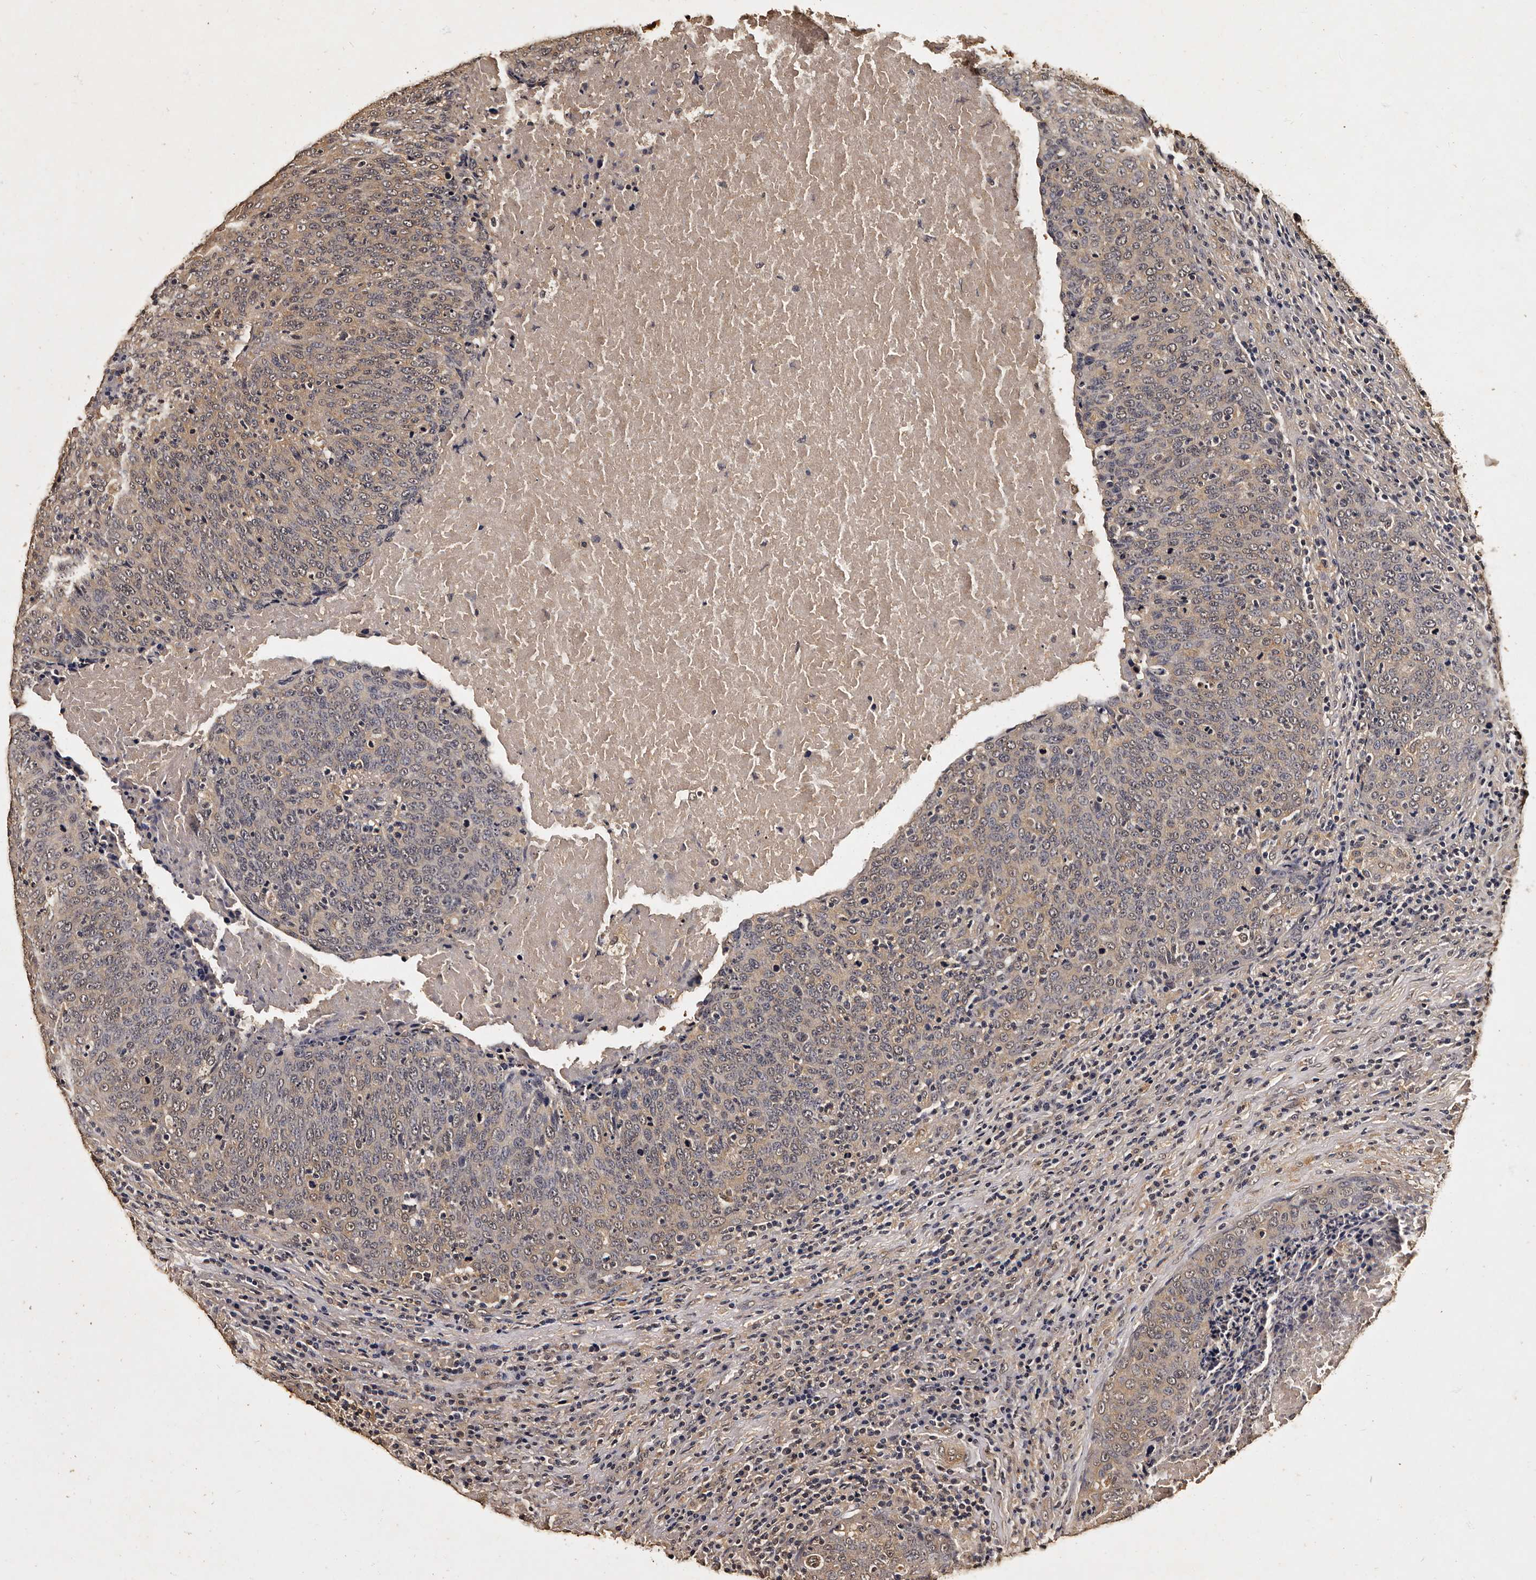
{"staining": {"intensity": "weak", "quantity": "25%-75%", "location": "cytoplasmic/membranous"}, "tissue": "head and neck cancer", "cell_type": "Tumor cells", "image_type": "cancer", "snomed": [{"axis": "morphology", "description": "Squamous cell carcinoma, NOS"}, {"axis": "morphology", "description": "Squamous cell carcinoma, metastatic, NOS"}, {"axis": "topography", "description": "Lymph node"}, {"axis": "topography", "description": "Head-Neck"}], "caption": "Head and neck cancer stained with a brown dye reveals weak cytoplasmic/membranous positive staining in approximately 25%-75% of tumor cells.", "gene": "PARS2", "patient": {"sex": "male", "age": 62}}